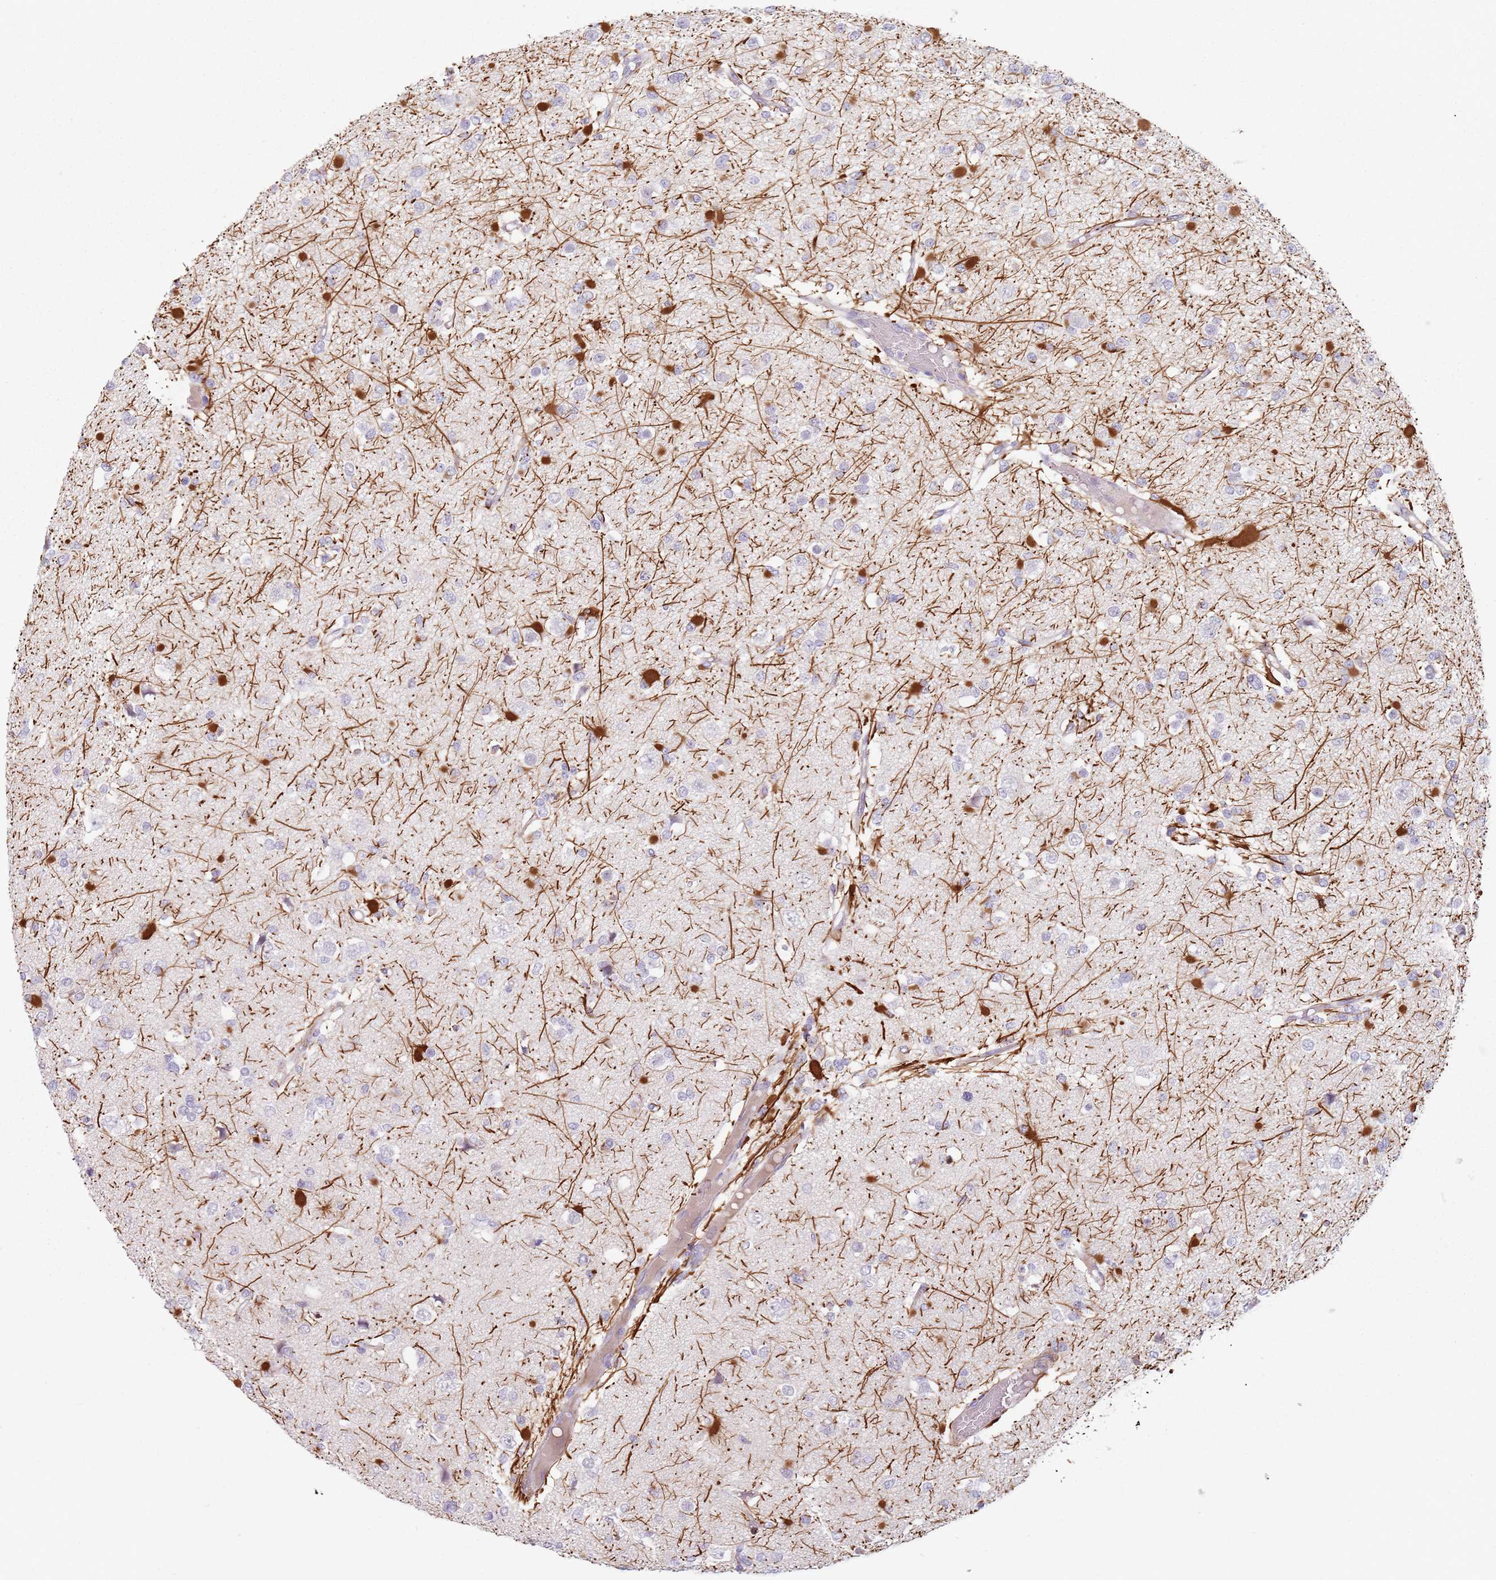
{"staining": {"intensity": "negative", "quantity": "none", "location": "none"}, "tissue": "glioma", "cell_type": "Tumor cells", "image_type": "cancer", "snomed": [{"axis": "morphology", "description": "Glioma, malignant, Low grade"}, {"axis": "topography", "description": "Brain"}], "caption": "Immunohistochemistry (IHC) photomicrograph of malignant low-grade glioma stained for a protein (brown), which shows no positivity in tumor cells.", "gene": "CEP19", "patient": {"sex": "female", "age": 22}}